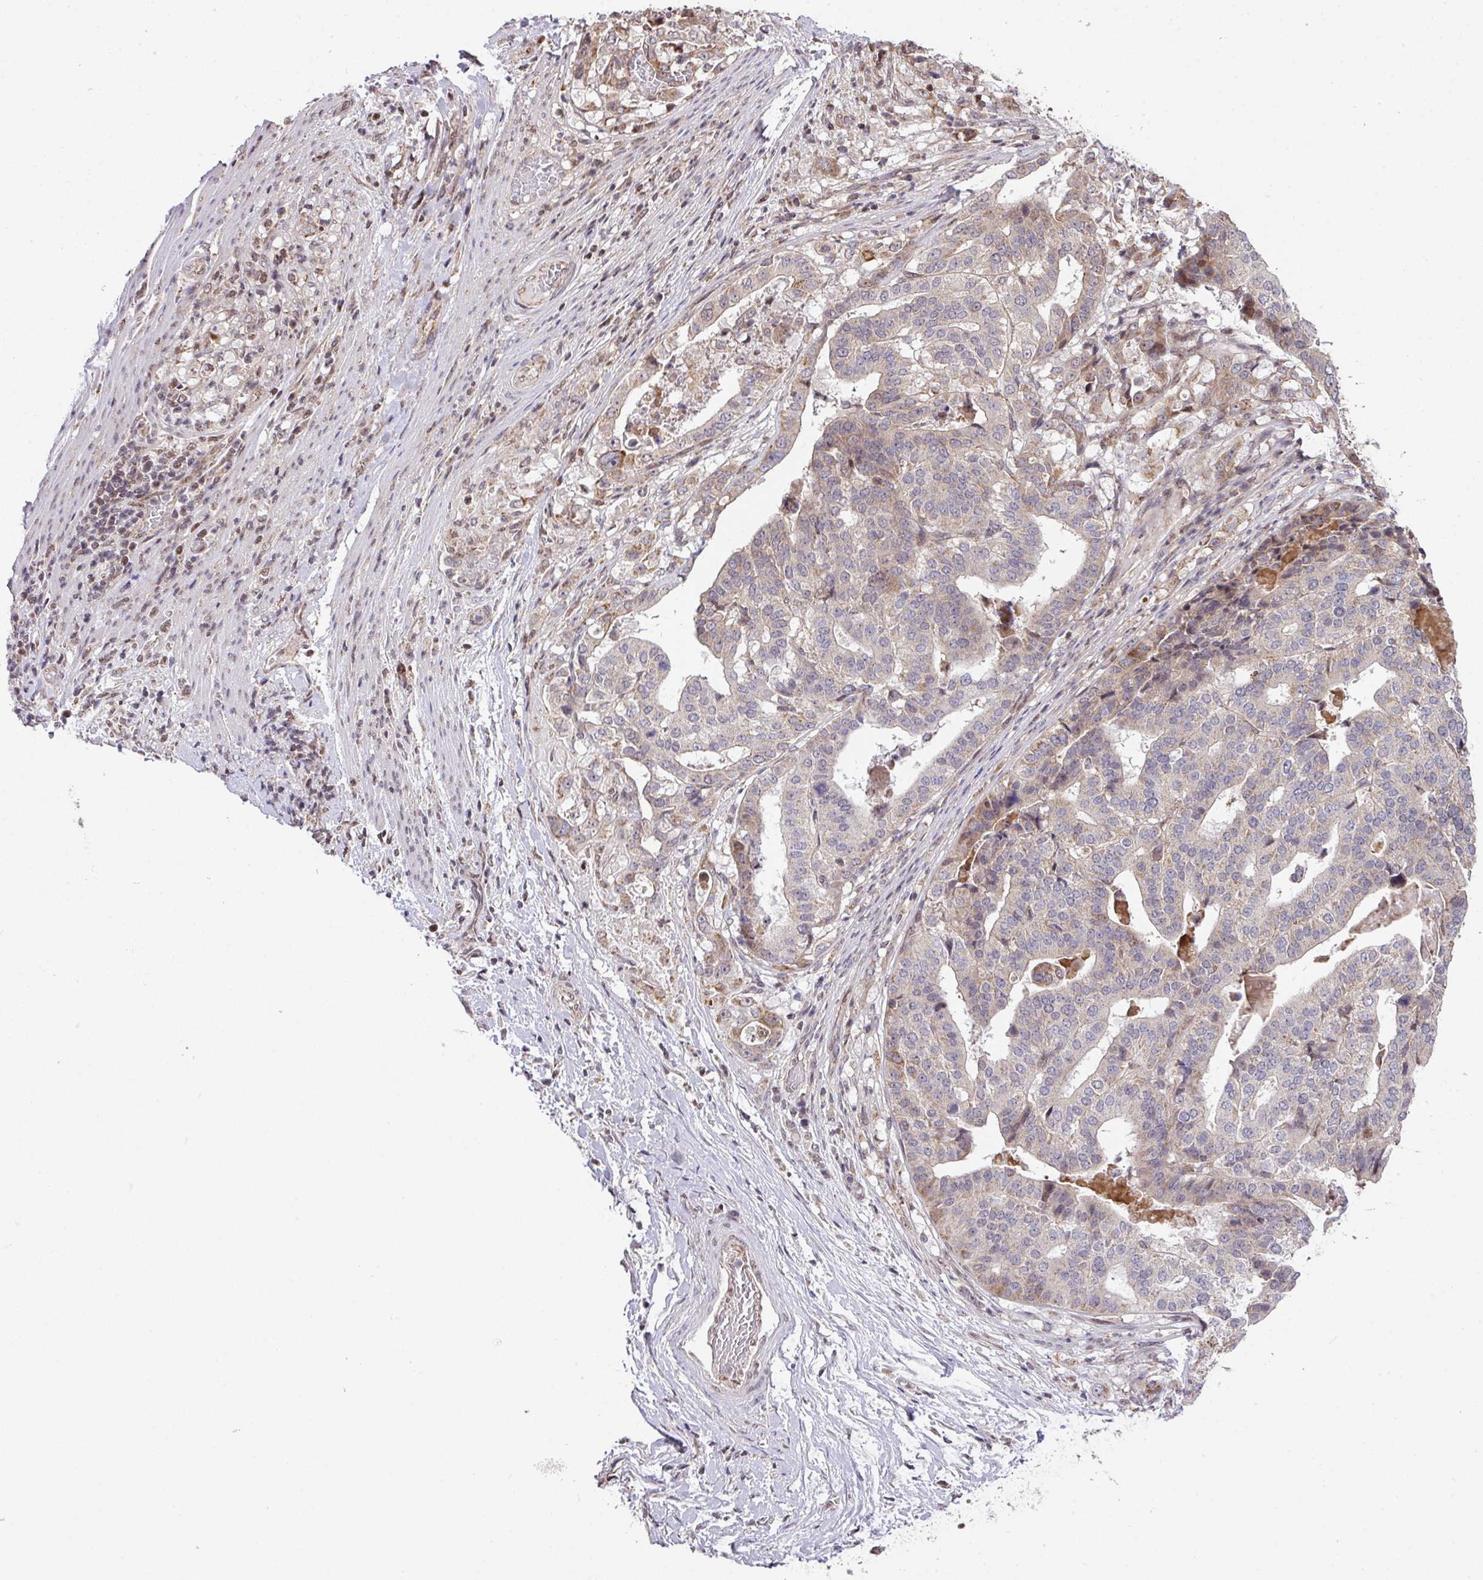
{"staining": {"intensity": "weak", "quantity": "<25%", "location": "cytoplasmic/membranous"}, "tissue": "stomach cancer", "cell_type": "Tumor cells", "image_type": "cancer", "snomed": [{"axis": "morphology", "description": "Adenocarcinoma, NOS"}, {"axis": "topography", "description": "Stomach"}], "caption": "Tumor cells are negative for protein expression in human adenocarcinoma (stomach).", "gene": "PLK1", "patient": {"sex": "male", "age": 48}}